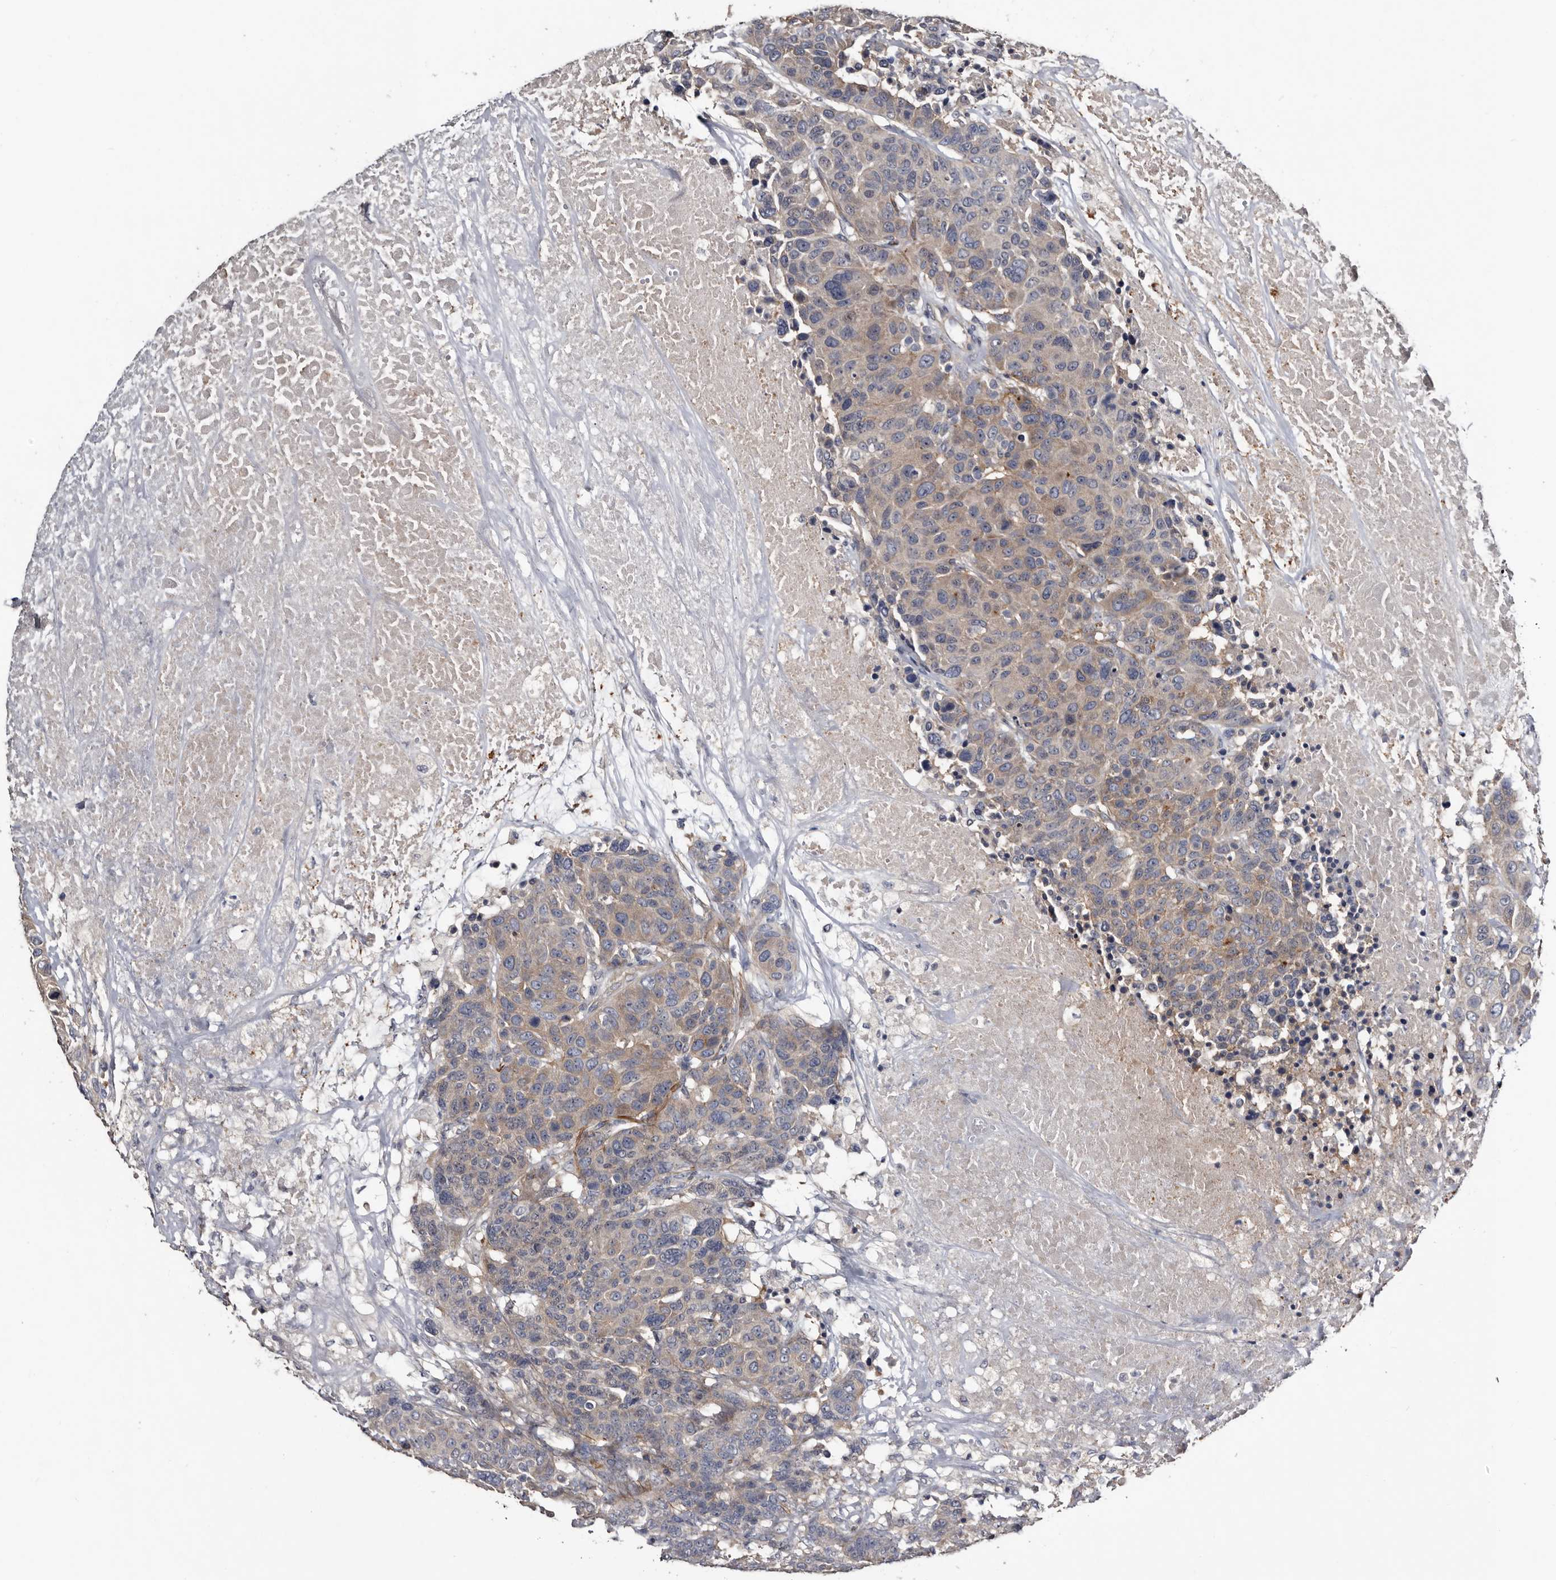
{"staining": {"intensity": "weak", "quantity": "<25%", "location": "cytoplasmic/membranous"}, "tissue": "breast cancer", "cell_type": "Tumor cells", "image_type": "cancer", "snomed": [{"axis": "morphology", "description": "Duct carcinoma"}, {"axis": "topography", "description": "Breast"}], "caption": "A micrograph of human breast cancer (invasive ductal carcinoma) is negative for staining in tumor cells.", "gene": "IARS1", "patient": {"sex": "female", "age": 37}}